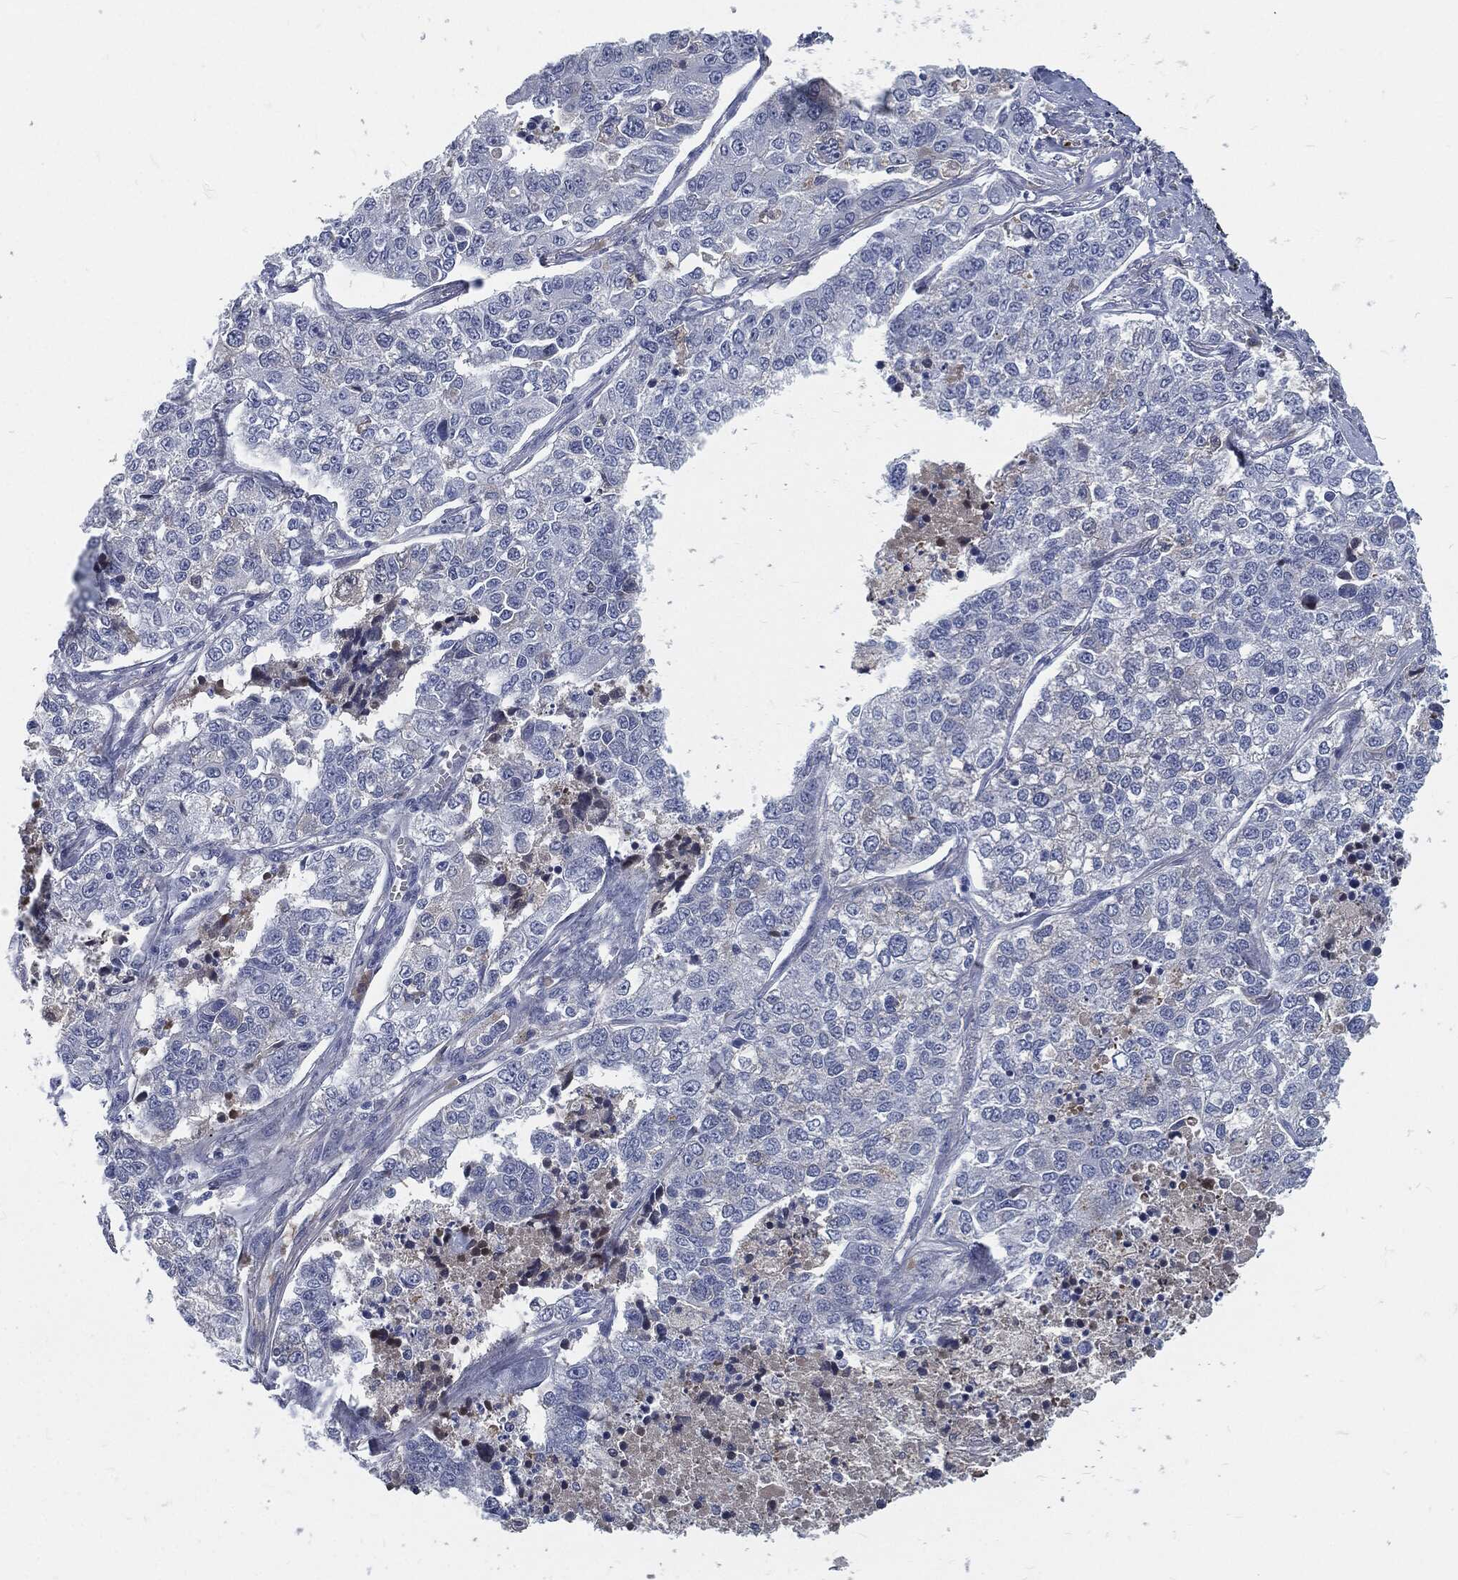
{"staining": {"intensity": "negative", "quantity": "none", "location": "none"}, "tissue": "lung cancer", "cell_type": "Tumor cells", "image_type": "cancer", "snomed": [{"axis": "morphology", "description": "Adenocarcinoma, NOS"}, {"axis": "topography", "description": "Lung"}], "caption": "Tumor cells are negative for protein expression in human lung cancer.", "gene": "MST1", "patient": {"sex": "male", "age": 49}}